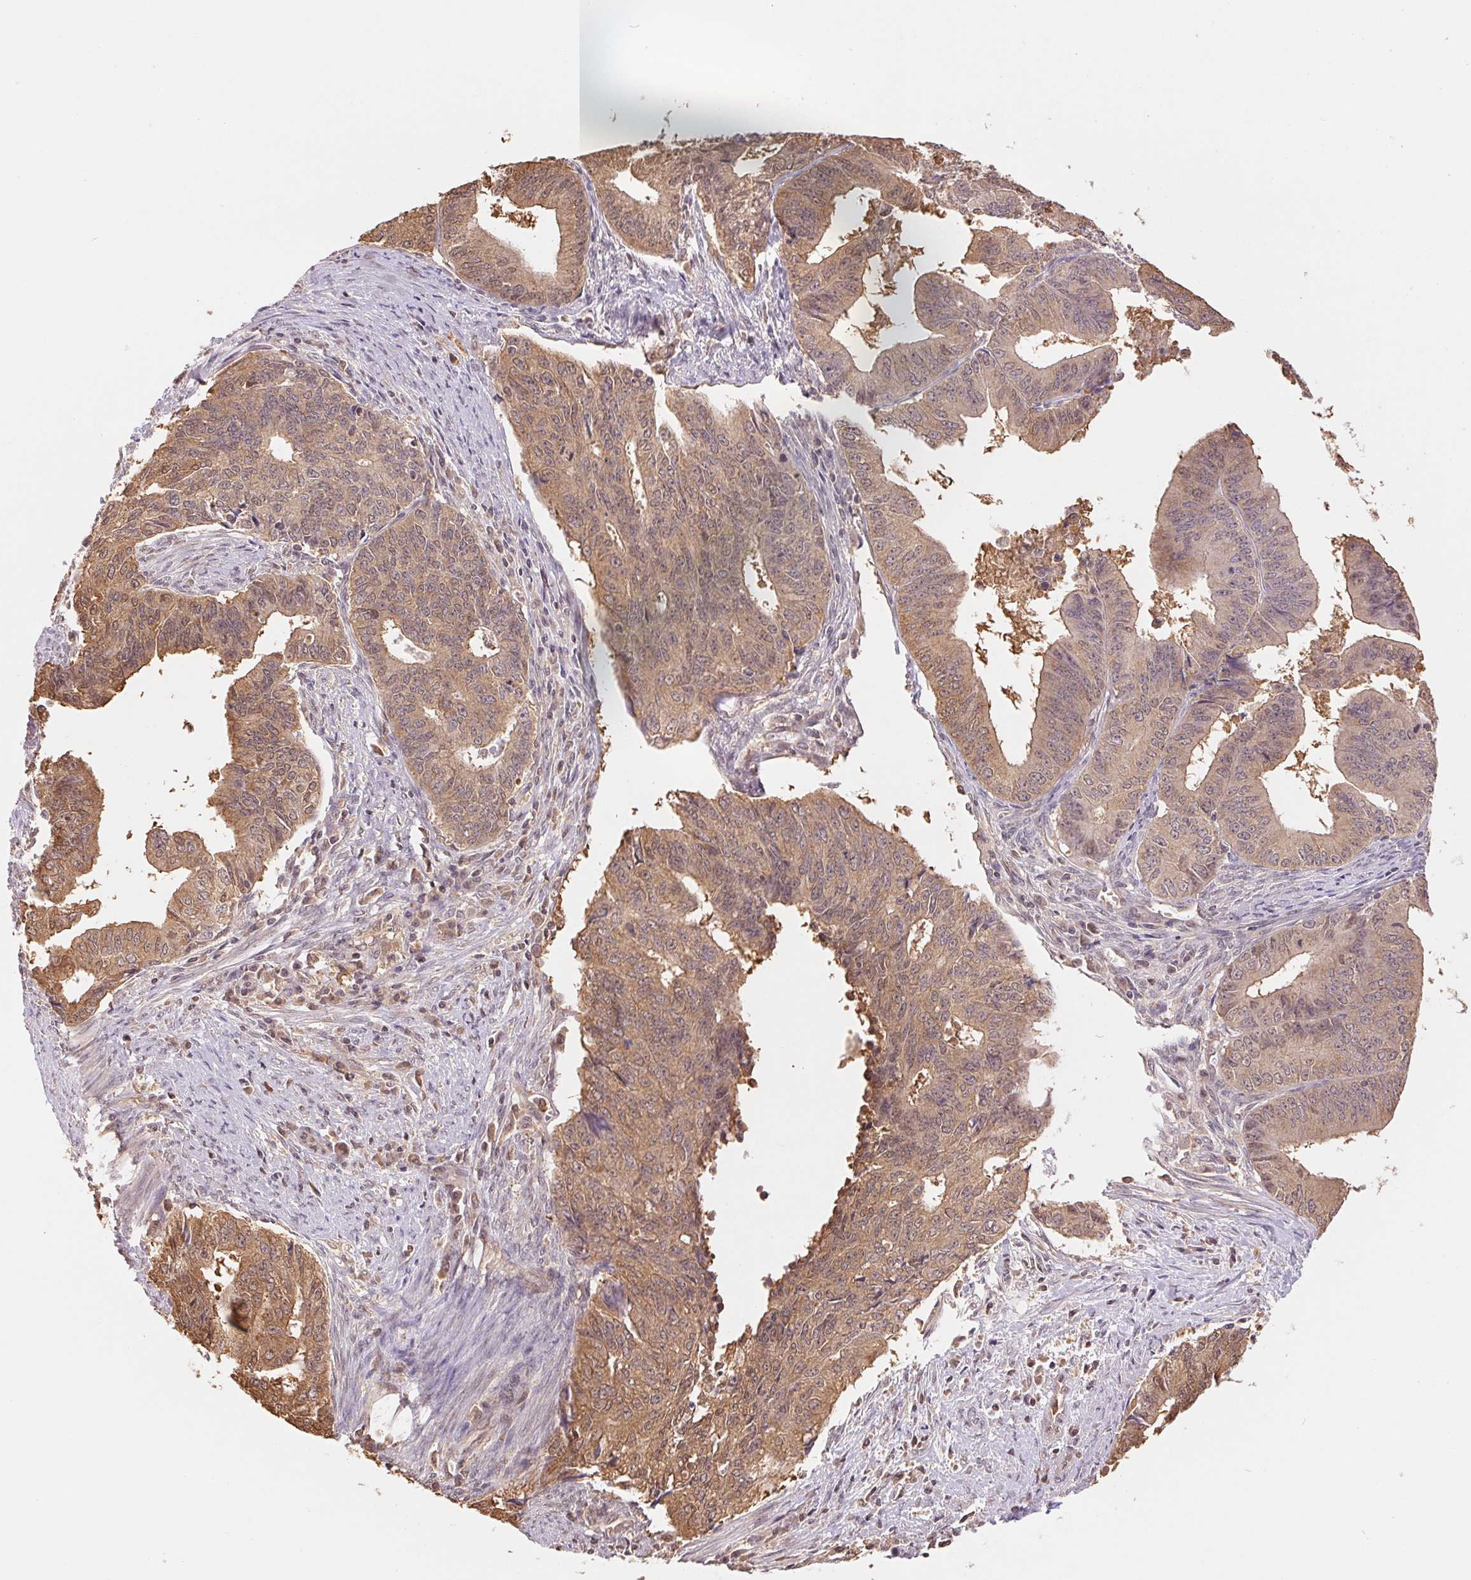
{"staining": {"intensity": "moderate", "quantity": "25%-75%", "location": "cytoplasmic/membranous"}, "tissue": "endometrial cancer", "cell_type": "Tumor cells", "image_type": "cancer", "snomed": [{"axis": "morphology", "description": "Adenocarcinoma, NOS"}, {"axis": "topography", "description": "Endometrium"}], "caption": "A photomicrograph of human endometrial cancer (adenocarcinoma) stained for a protein demonstrates moderate cytoplasmic/membranous brown staining in tumor cells.", "gene": "CDC123", "patient": {"sex": "female", "age": 65}}